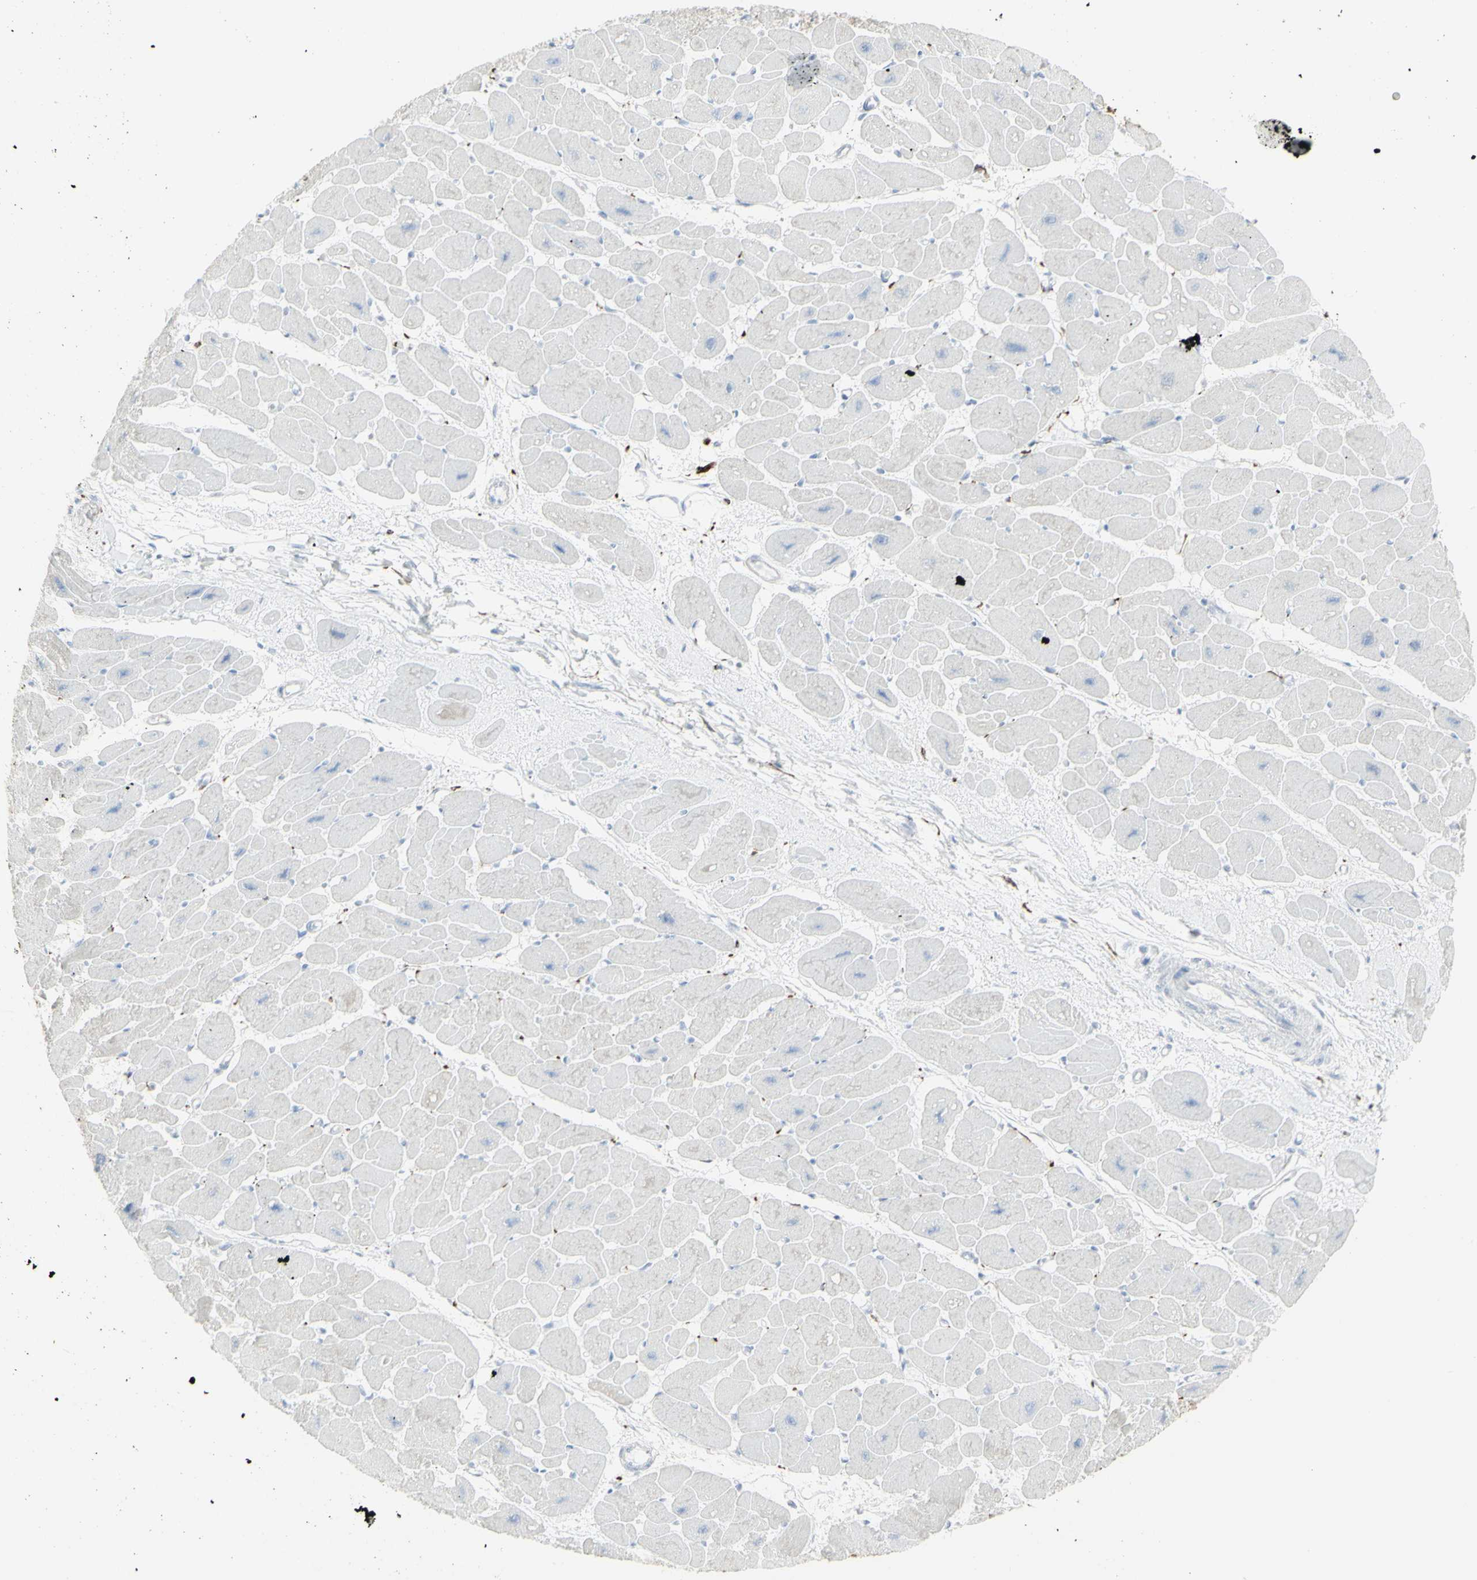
{"staining": {"intensity": "negative", "quantity": "none", "location": "none"}, "tissue": "heart muscle", "cell_type": "Cardiomyocytes", "image_type": "normal", "snomed": [{"axis": "morphology", "description": "Normal tissue, NOS"}, {"axis": "topography", "description": "Heart"}], "caption": "The IHC micrograph has no significant expression in cardiomyocytes of heart muscle. (Stains: DAB (3,3'-diaminobenzidine) IHC with hematoxylin counter stain, Microscopy: brightfield microscopy at high magnification).", "gene": "ENSG00000198211", "patient": {"sex": "female", "age": 54}}